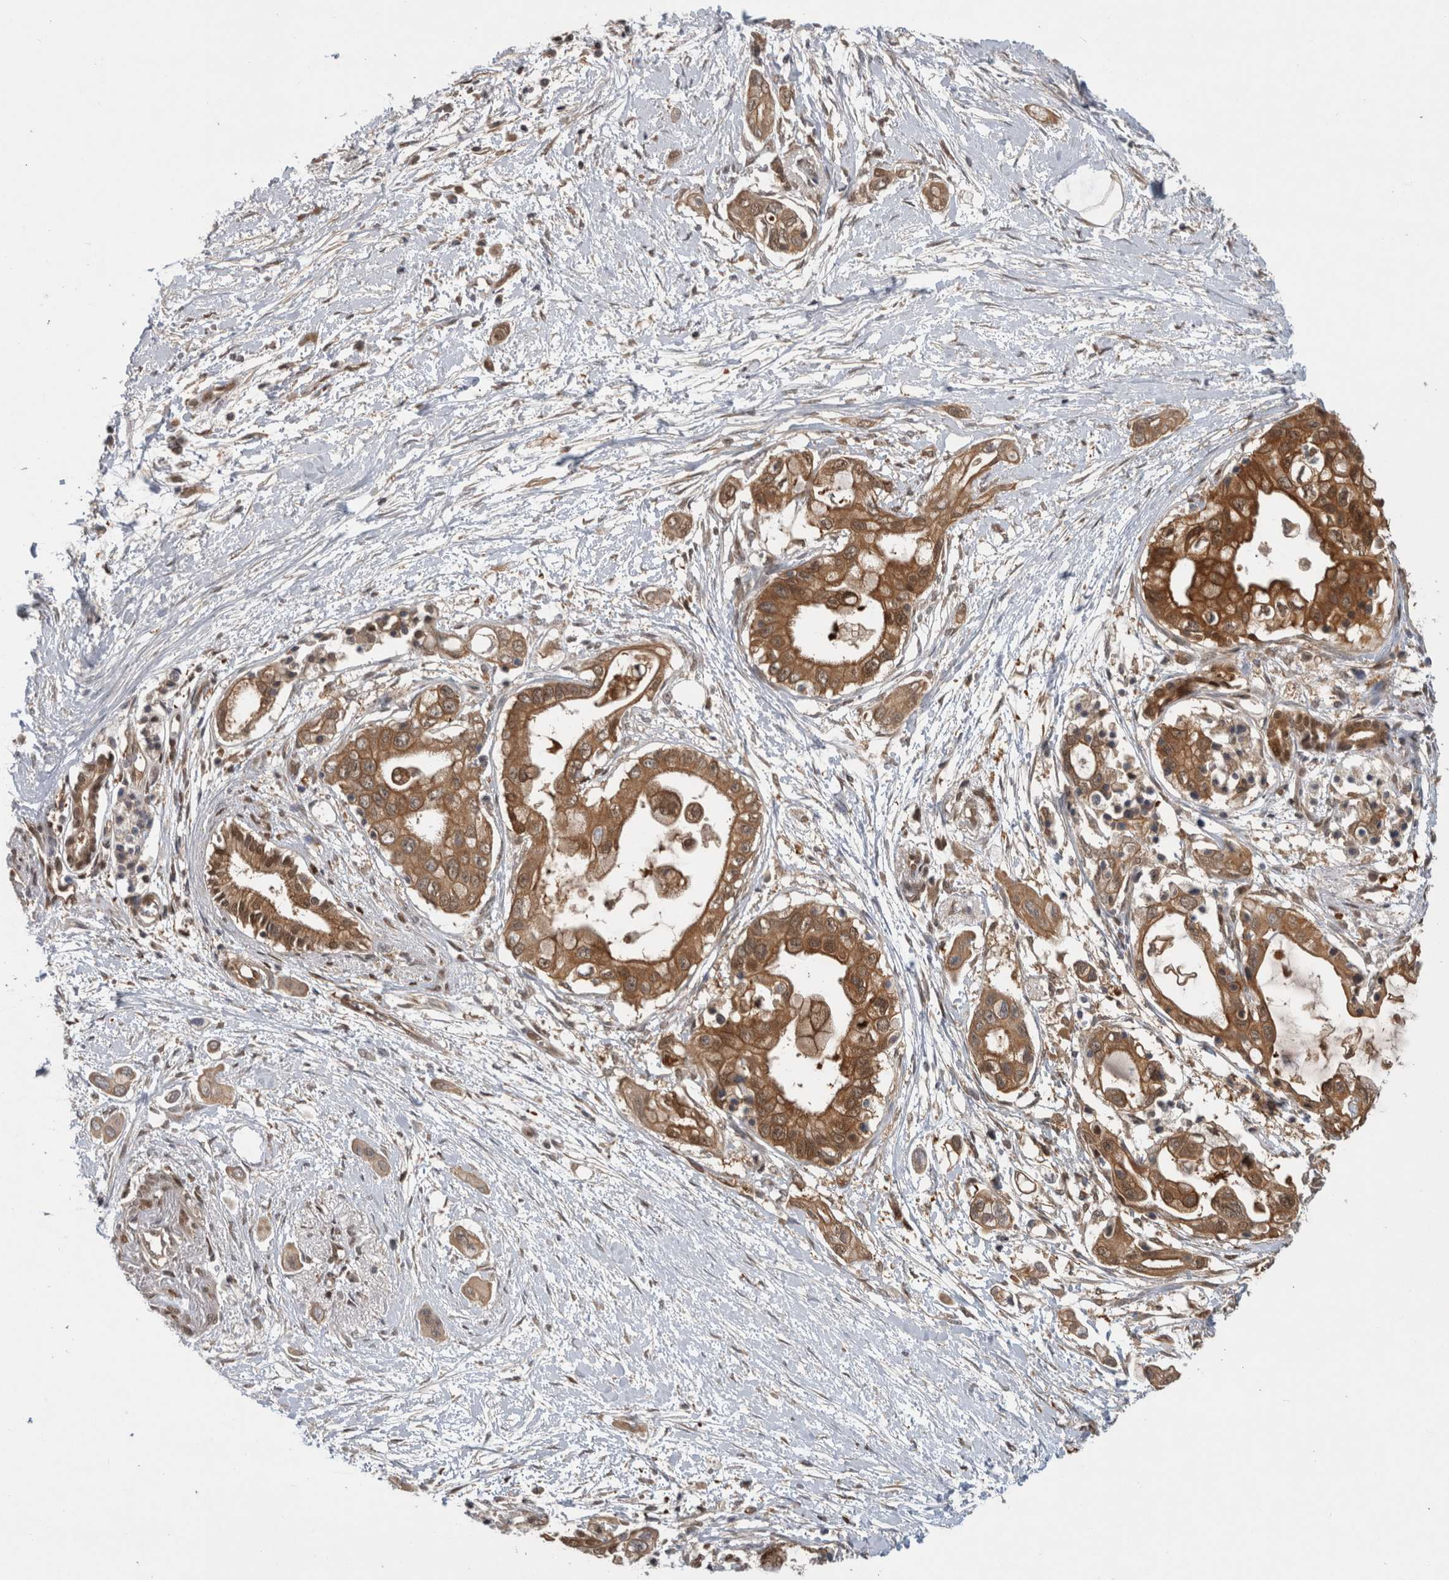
{"staining": {"intensity": "moderate", "quantity": ">75%", "location": "cytoplasmic/membranous"}, "tissue": "pancreatic cancer", "cell_type": "Tumor cells", "image_type": "cancer", "snomed": [{"axis": "morphology", "description": "Adenocarcinoma, NOS"}, {"axis": "topography", "description": "Pancreas"}], "caption": "Approximately >75% of tumor cells in adenocarcinoma (pancreatic) demonstrate moderate cytoplasmic/membranous protein expression as visualized by brown immunohistochemical staining.", "gene": "ASTN2", "patient": {"sex": "male", "age": 59}}